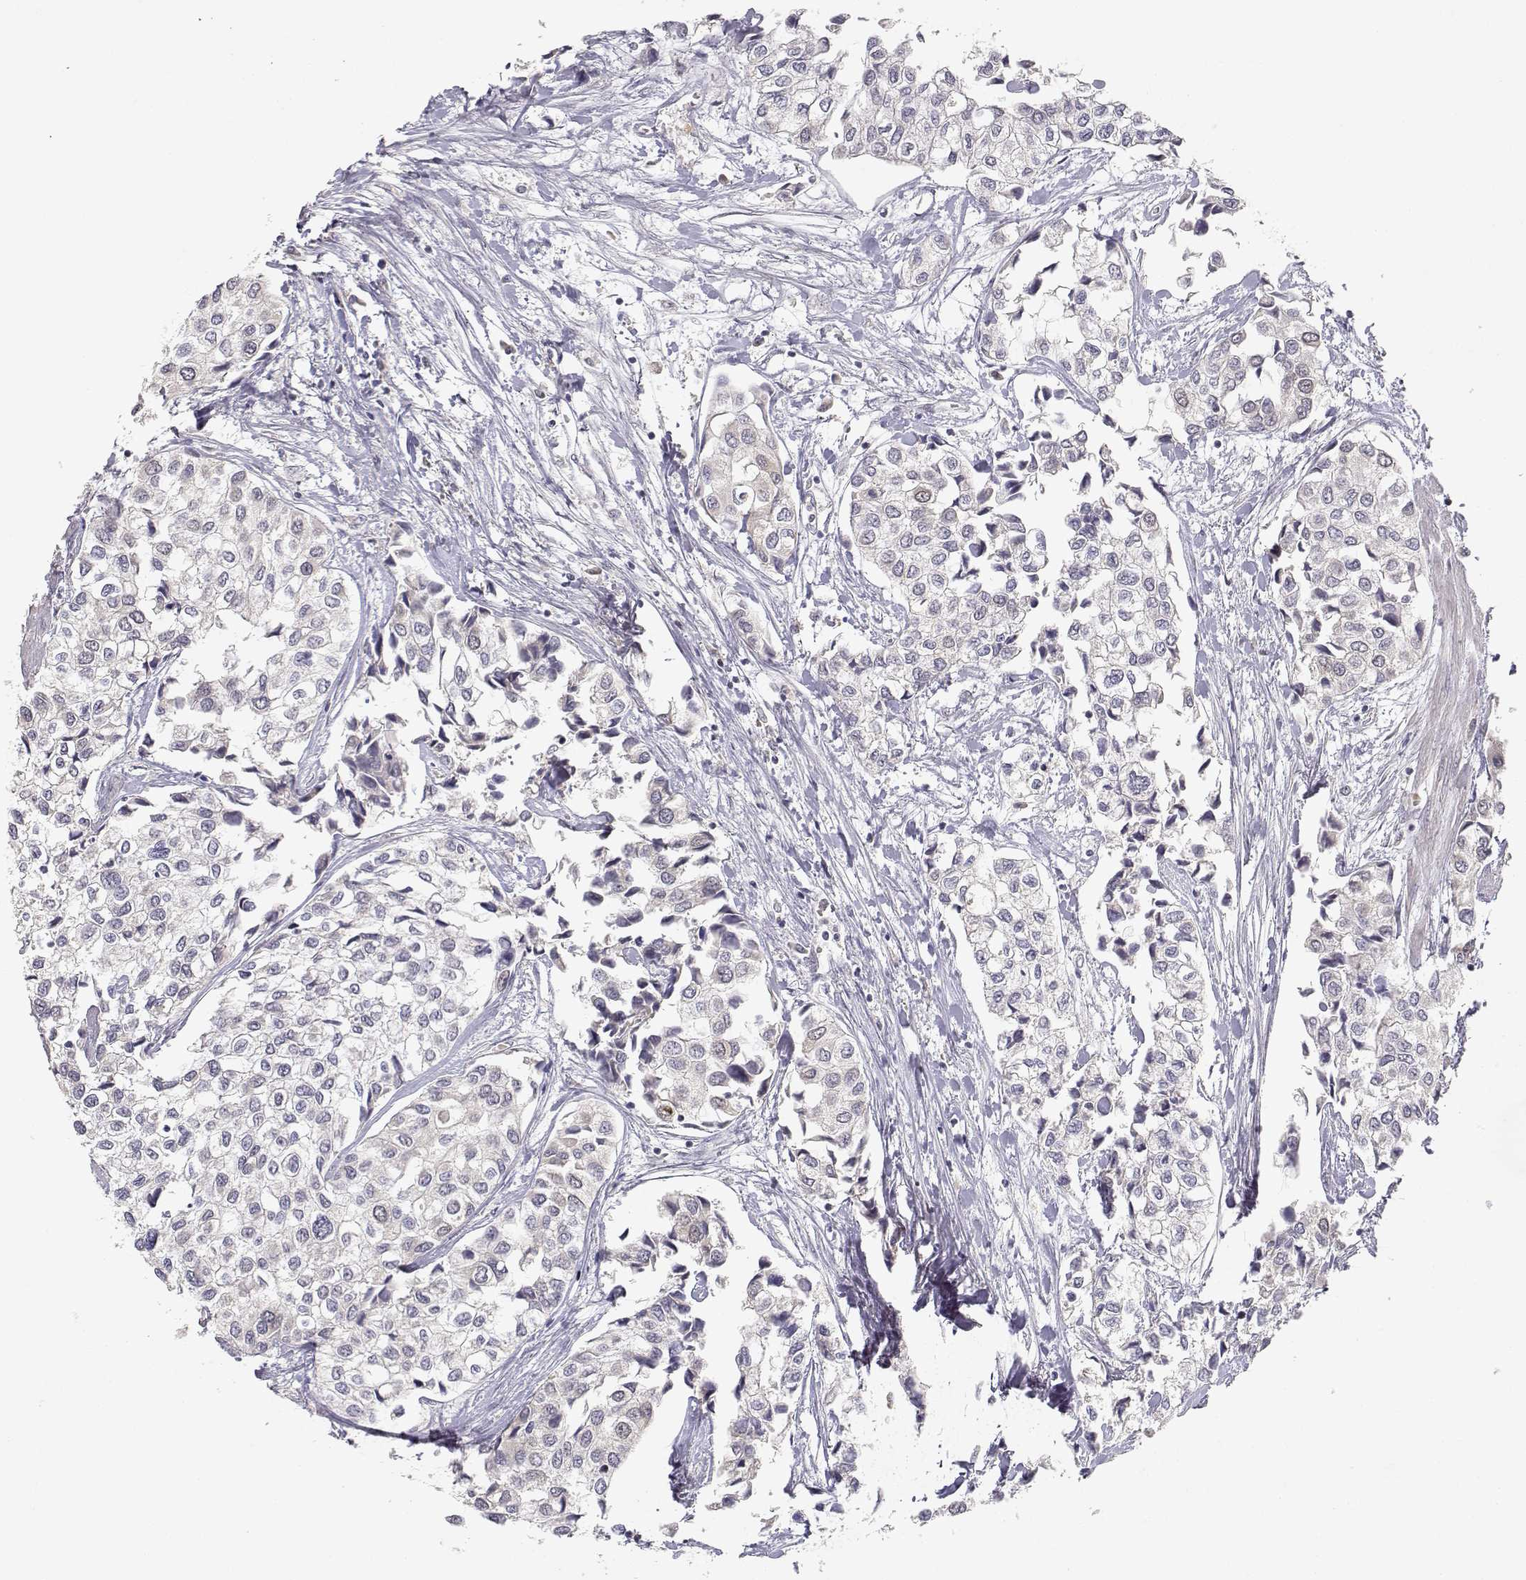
{"staining": {"intensity": "negative", "quantity": "none", "location": "none"}, "tissue": "urothelial cancer", "cell_type": "Tumor cells", "image_type": "cancer", "snomed": [{"axis": "morphology", "description": "Urothelial carcinoma, High grade"}, {"axis": "topography", "description": "Urinary bladder"}], "caption": "Immunohistochemical staining of human urothelial cancer demonstrates no significant staining in tumor cells. The staining was performed using DAB (3,3'-diaminobenzidine) to visualize the protein expression in brown, while the nuclei were stained in blue with hematoxylin (Magnification: 20x).", "gene": "RAD51", "patient": {"sex": "male", "age": 73}}